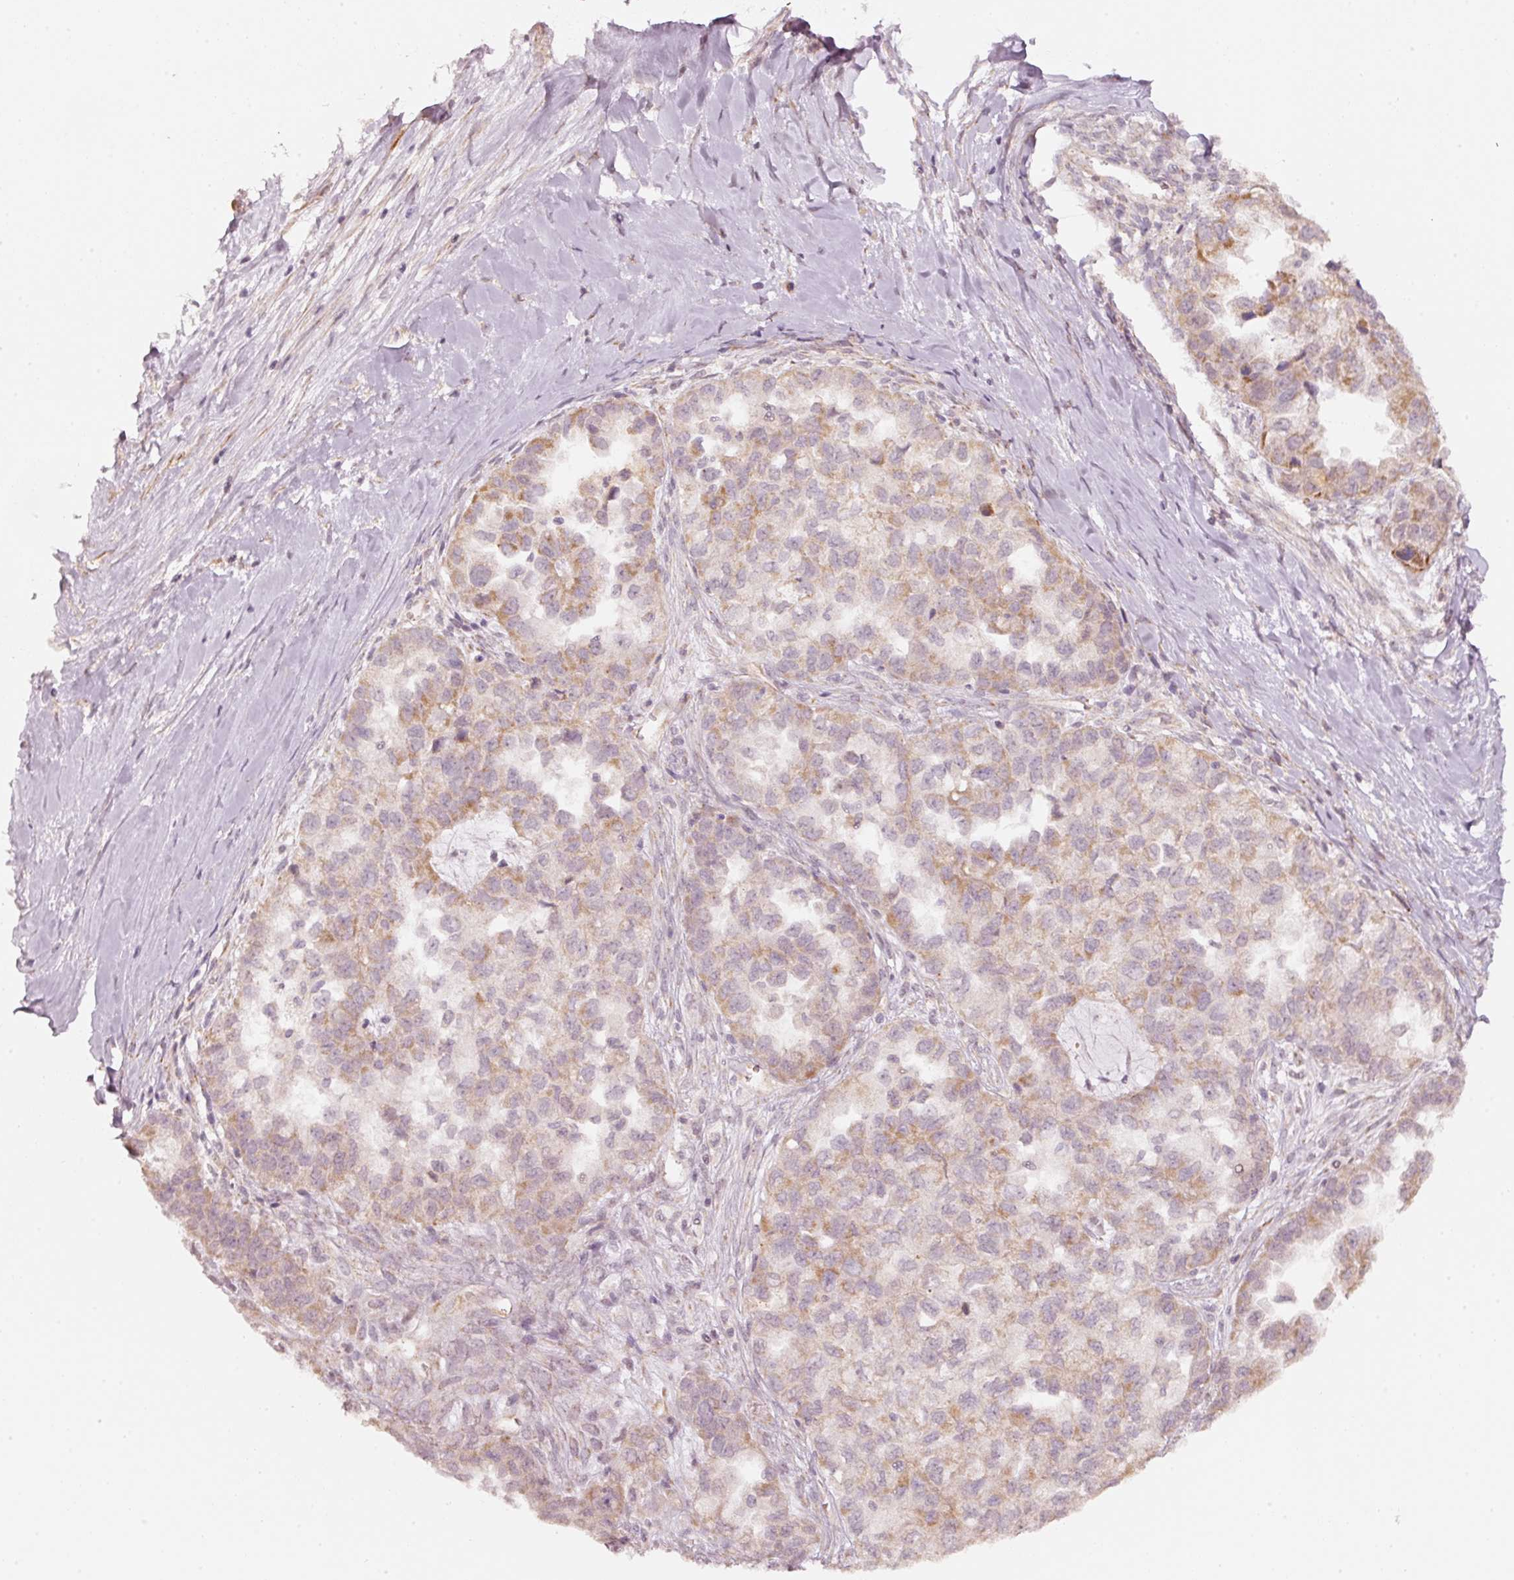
{"staining": {"intensity": "moderate", "quantity": "25%-75%", "location": "cytoplasmic/membranous"}, "tissue": "ovarian cancer", "cell_type": "Tumor cells", "image_type": "cancer", "snomed": [{"axis": "morphology", "description": "Cystadenocarcinoma, serous, NOS"}, {"axis": "topography", "description": "Ovary"}], "caption": "A medium amount of moderate cytoplasmic/membranous expression is seen in approximately 25%-75% of tumor cells in ovarian cancer (serous cystadenocarcinoma) tissue.", "gene": "ARHGAP22", "patient": {"sex": "female", "age": 84}}